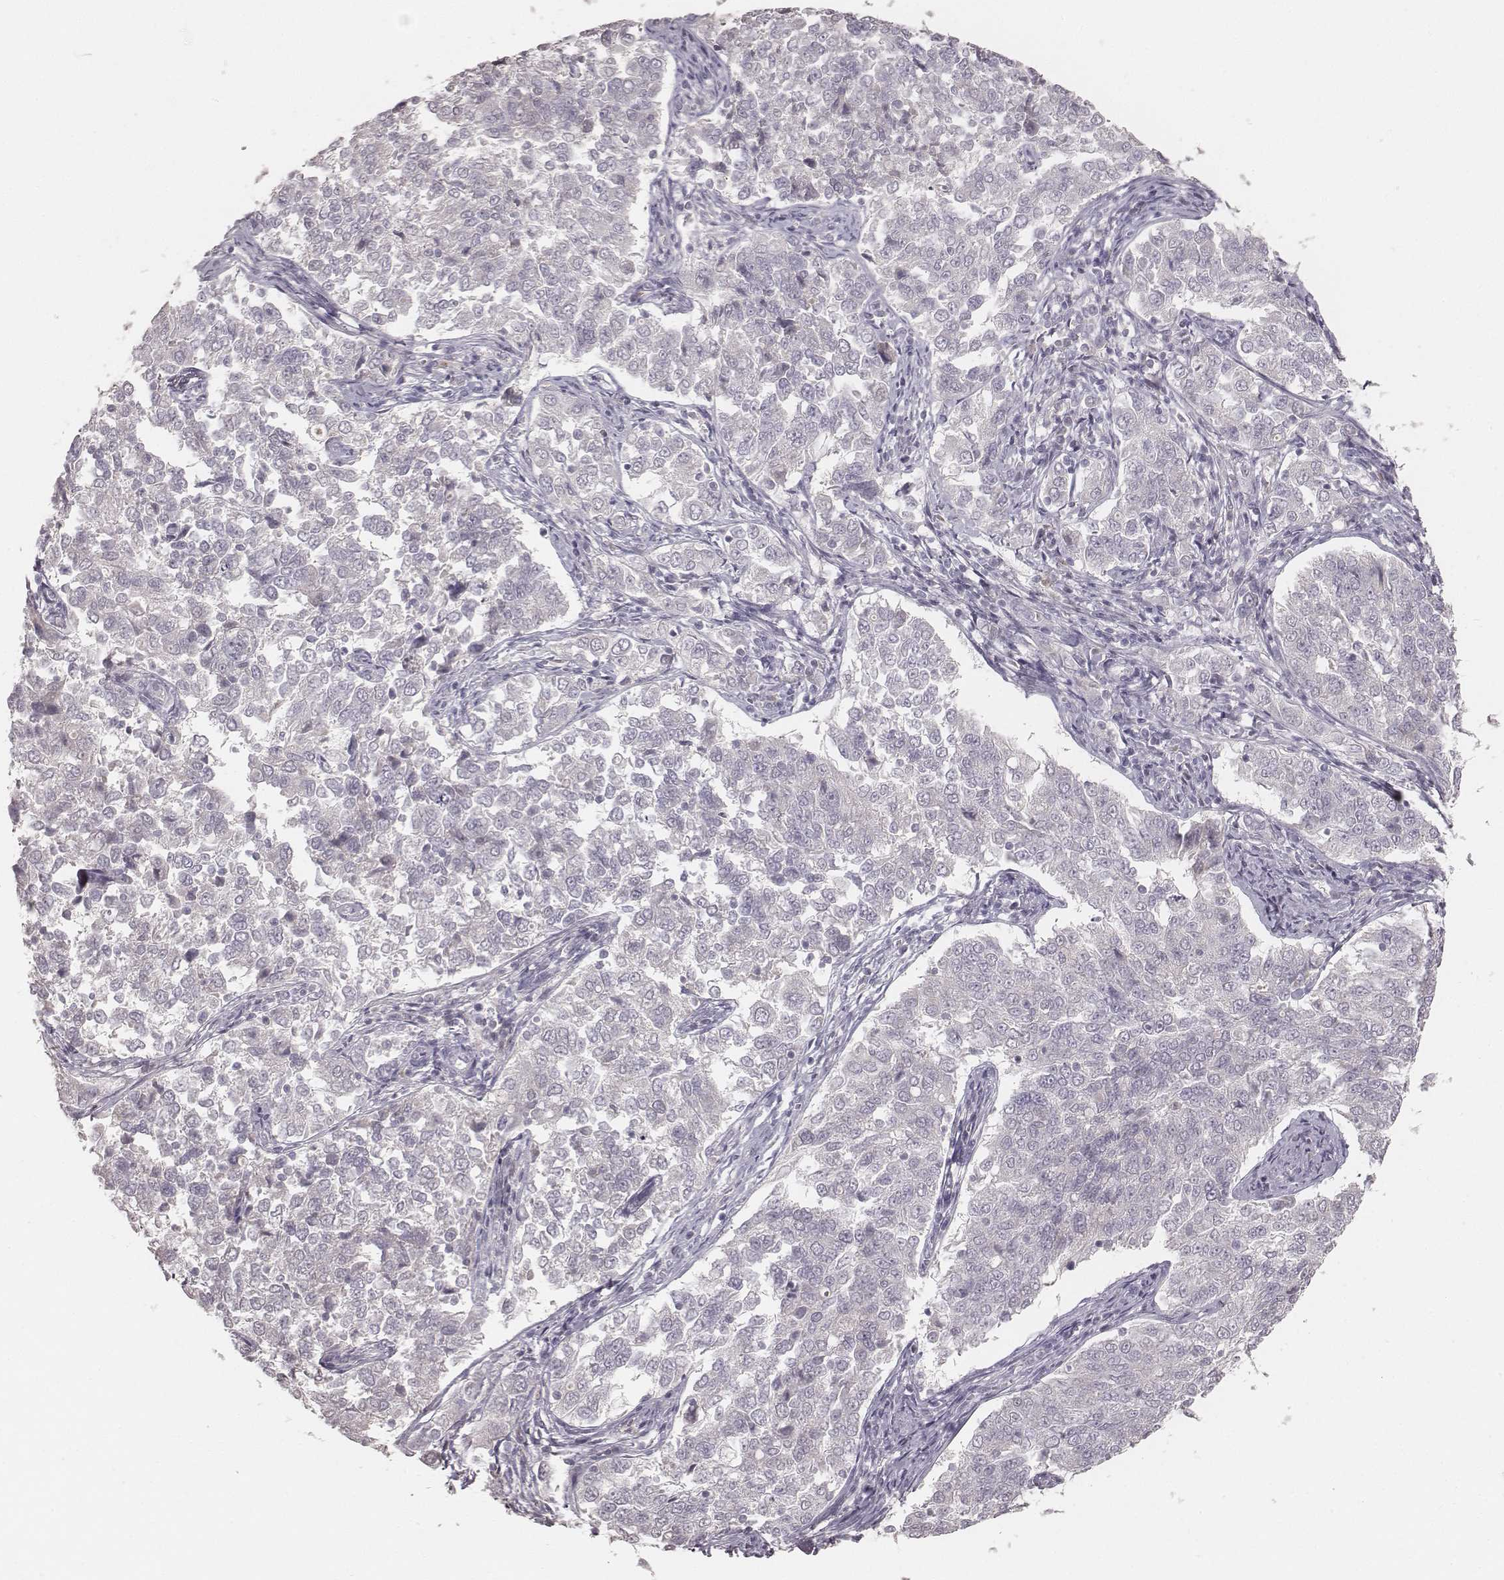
{"staining": {"intensity": "negative", "quantity": "none", "location": "none"}, "tissue": "endometrial cancer", "cell_type": "Tumor cells", "image_type": "cancer", "snomed": [{"axis": "morphology", "description": "Adenocarcinoma, NOS"}, {"axis": "topography", "description": "Endometrium"}], "caption": "Micrograph shows no significant protein expression in tumor cells of adenocarcinoma (endometrial). Nuclei are stained in blue.", "gene": "LY6K", "patient": {"sex": "female", "age": 43}}